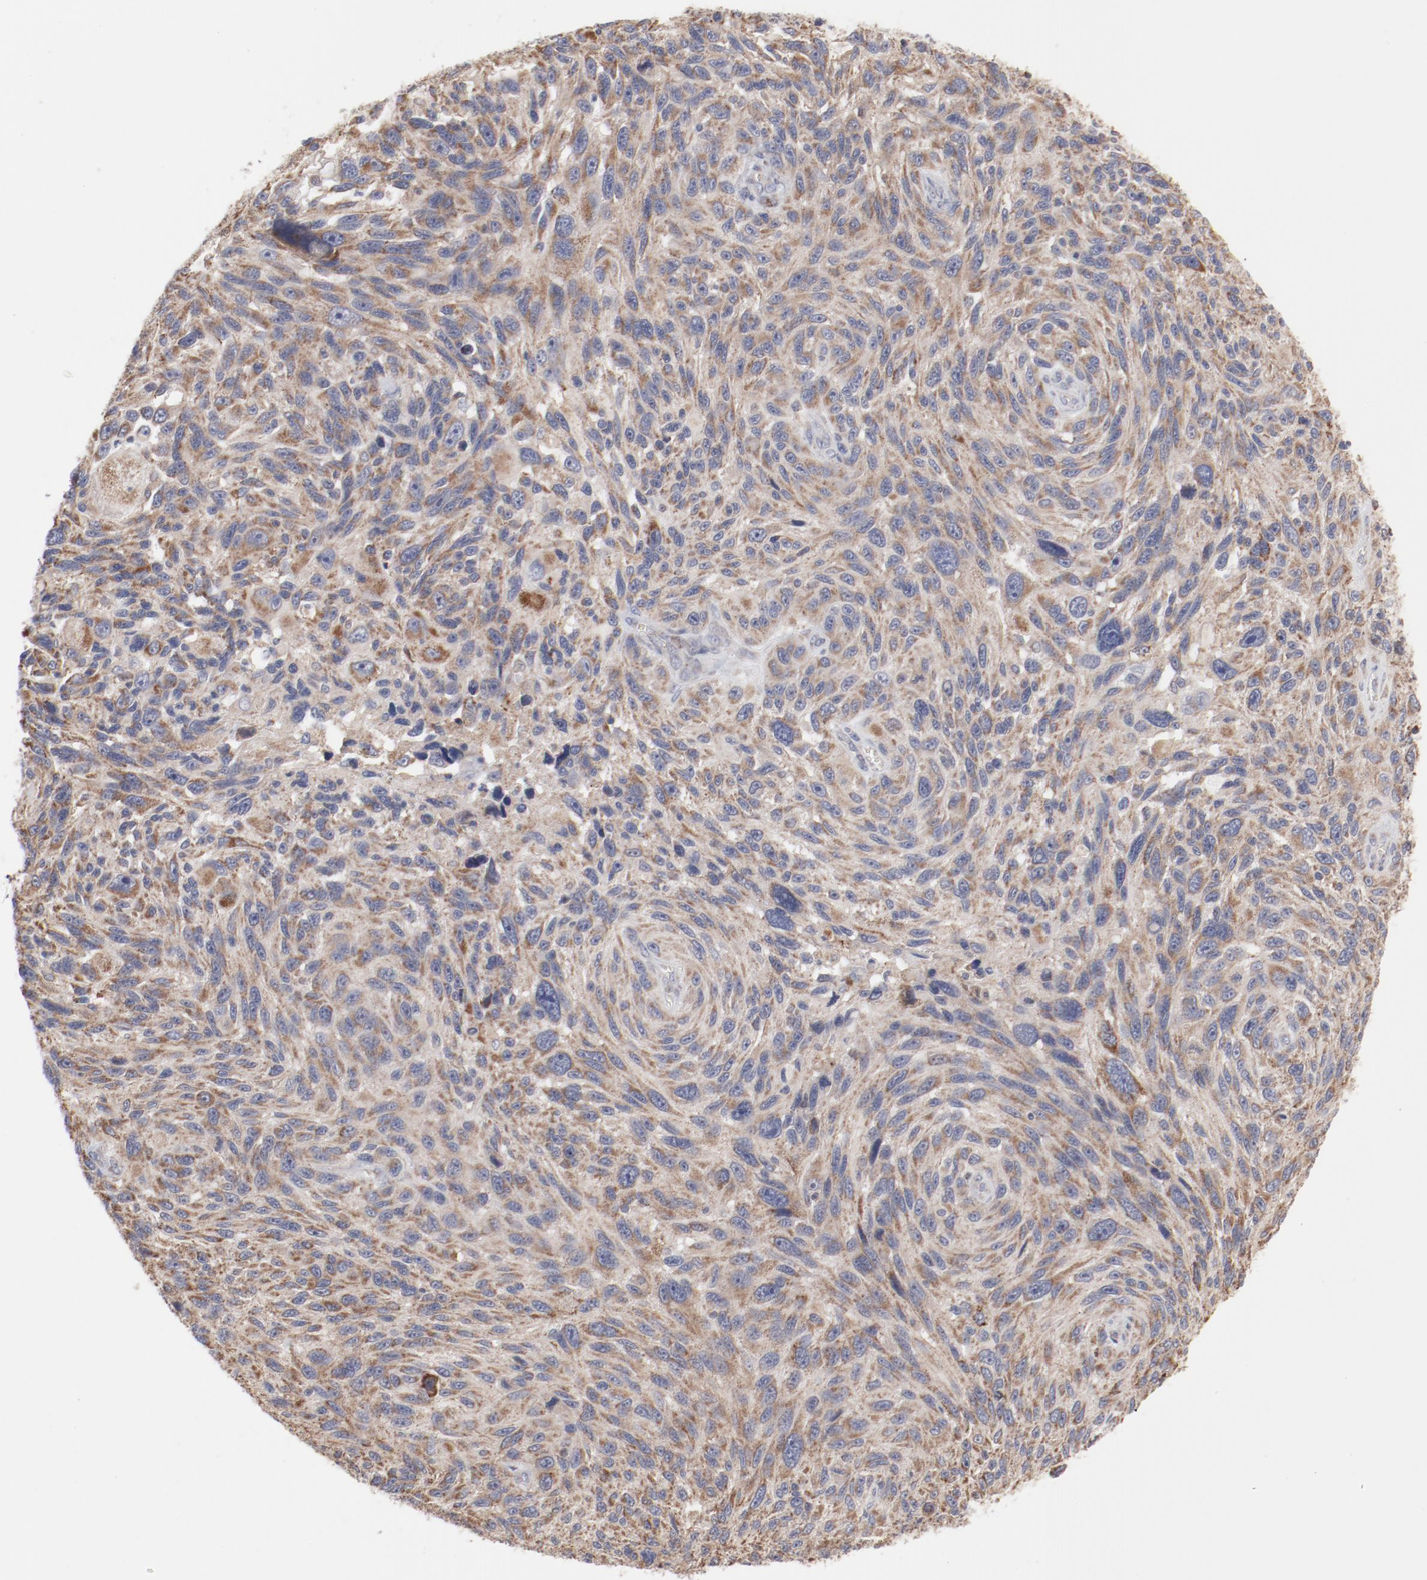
{"staining": {"intensity": "moderate", "quantity": ">75%", "location": "cytoplasmic/membranous"}, "tissue": "melanoma", "cell_type": "Tumor cells", "image_type": "cancer", "snomed": [{"axis": "morphology", "description": "Malignant melanoma, NOS"}, {"axis": "topography", "description": "Skin"}], "caption": "Protein expression analysis of human malignant melanoma reveals moderate cytoplasmic/membranous staining in approximately >75% of tumor cells.", "gene": "PPFIBP2", "patient": {"sex": "male", "age": 53}}